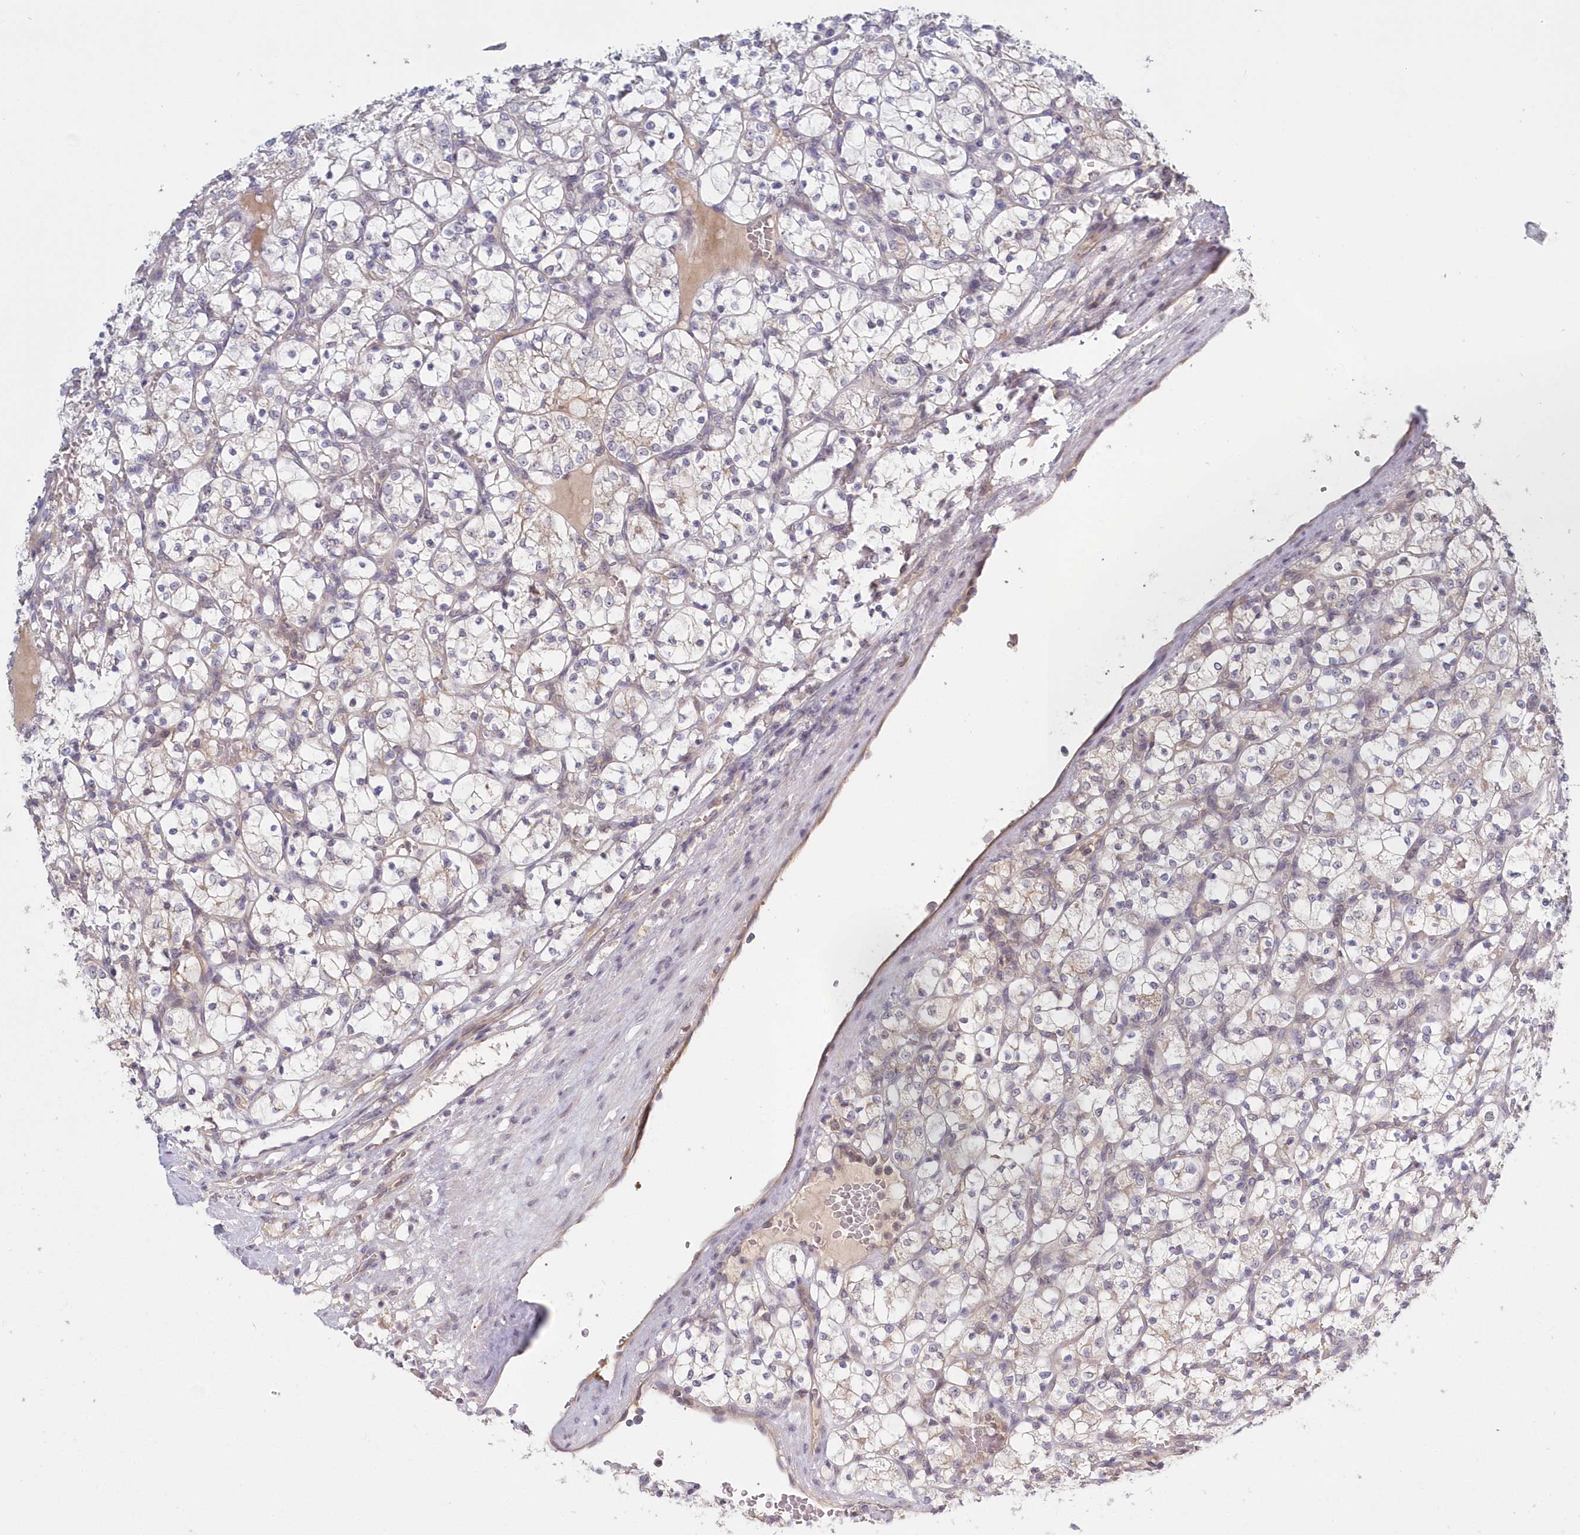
{"staining": {"intensity": "negative", "quantity": "none", "location": "none"}, "tissue": "renal cancer", "cell_type": "Tumor cells", "image_type": "cancer", "snomed": [{"axis": "morphology", "description": "Adenocarcinoma, NOS"}, {"axis": "topography", "description": "Kidney"}], "caption": "This is an immunohistochemistry (IHC) image of renal cancer (adenocarcinoma). There is no staining in tumor cells.", "gene": "KATNA1", "patient": {"sex": "female", "age": 69}}